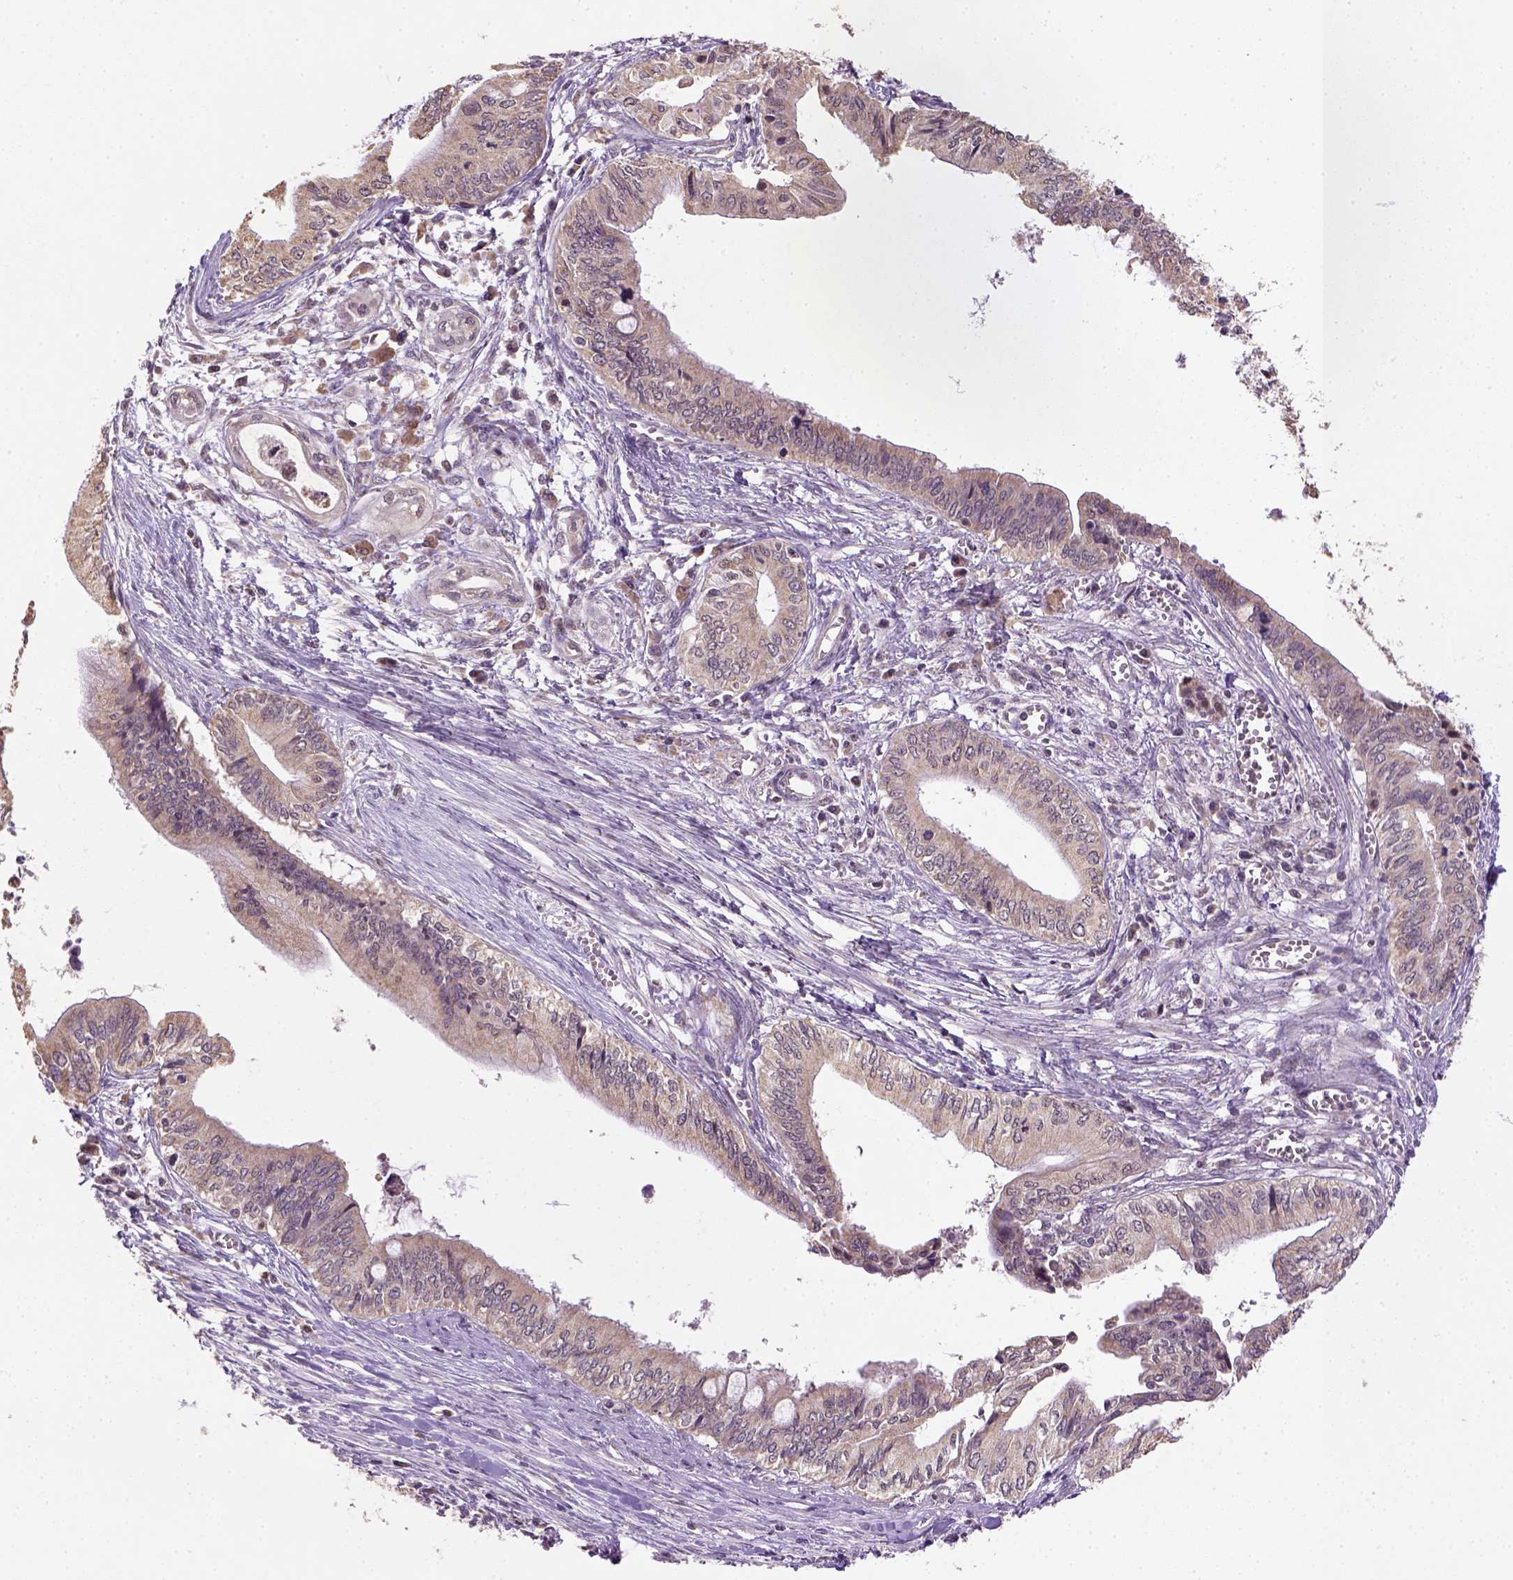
{"staining": {"intensity": "weak", "quantity": ">75%", "location": "cytoplasmic/membranous"}, "tissue": "pancreatic cancer", "cell_type": "Tumor cells", "image_type": "cancer", "snomed": [{"axis": "morphology", "description": "Adenocarcinoma, NOS"}, {"axis": "topography", "description": "Pancreas"}], "caption": "Immunohistochemistry micrograph of neoplastic tissue: pancreatic cancer stained using immunohistochemistry displays low levels of weak protein expression localized specifically in the cytoplasmic/membranous of tumor cells, appearing as a cytoplasmic/membranous brown color.", "gene": "NUDT10", "patient": {"sex": "female", "age": 61}}